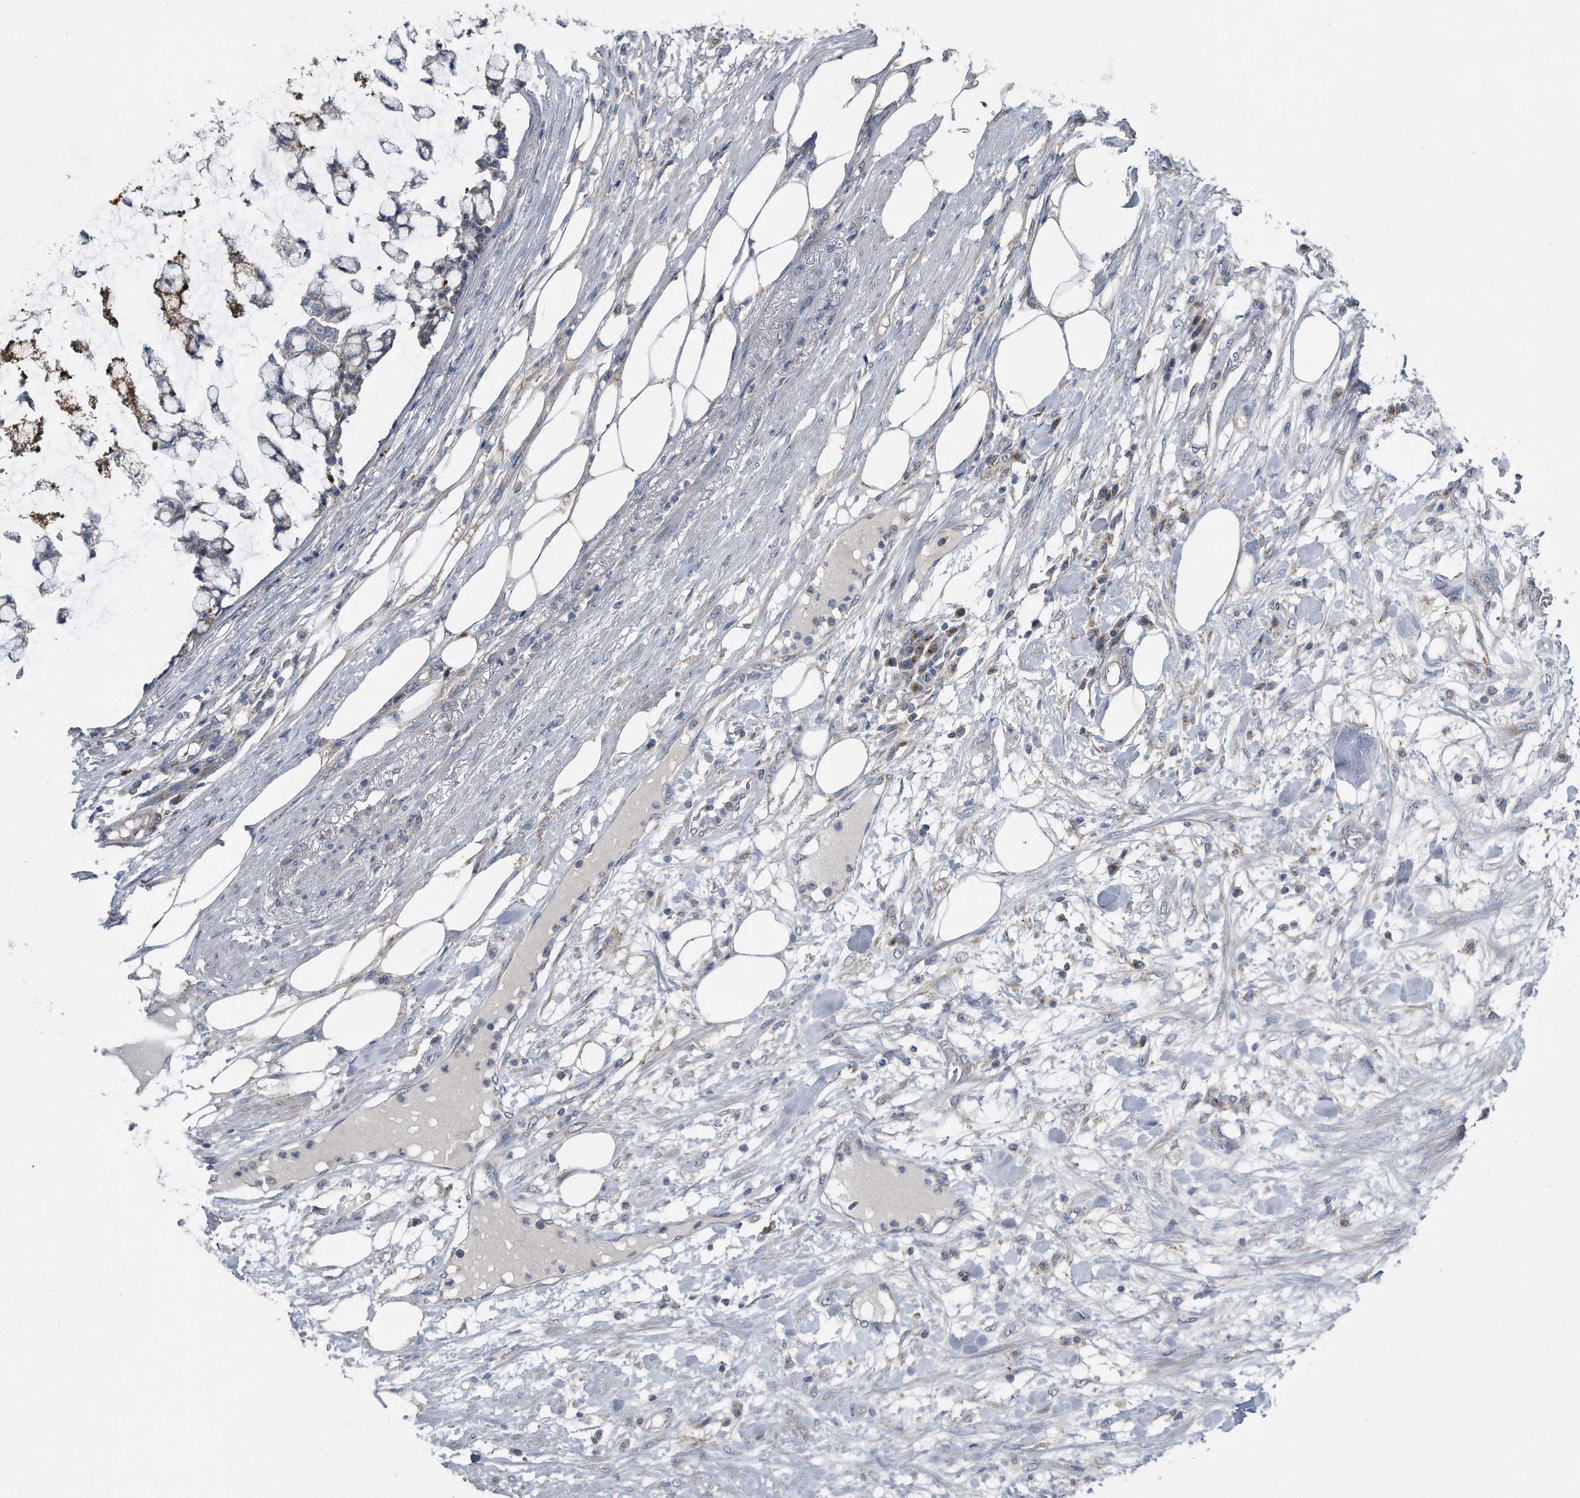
{"staining": {"intensity": "moderate", "quantity": "<25%", "location": "cytoplasmic/membranous"}, "tissue": "colorectal cancer", "cell_type": "Tumor cells", "image_type": "cancer", "snomed": [{"axis": "morphology", "description": "Adenocarcinoma, NOS"}, {"axis": "topography", "description": "Colon"}], "caption": "Colorectal adenocarcinoma stained with a brown dye reveals moderate cytoplasmic/membranous positive staining in about <25% of tumor cells.", "gene": "LYRM4", "patient": {"sex": "female", "age": 84}}